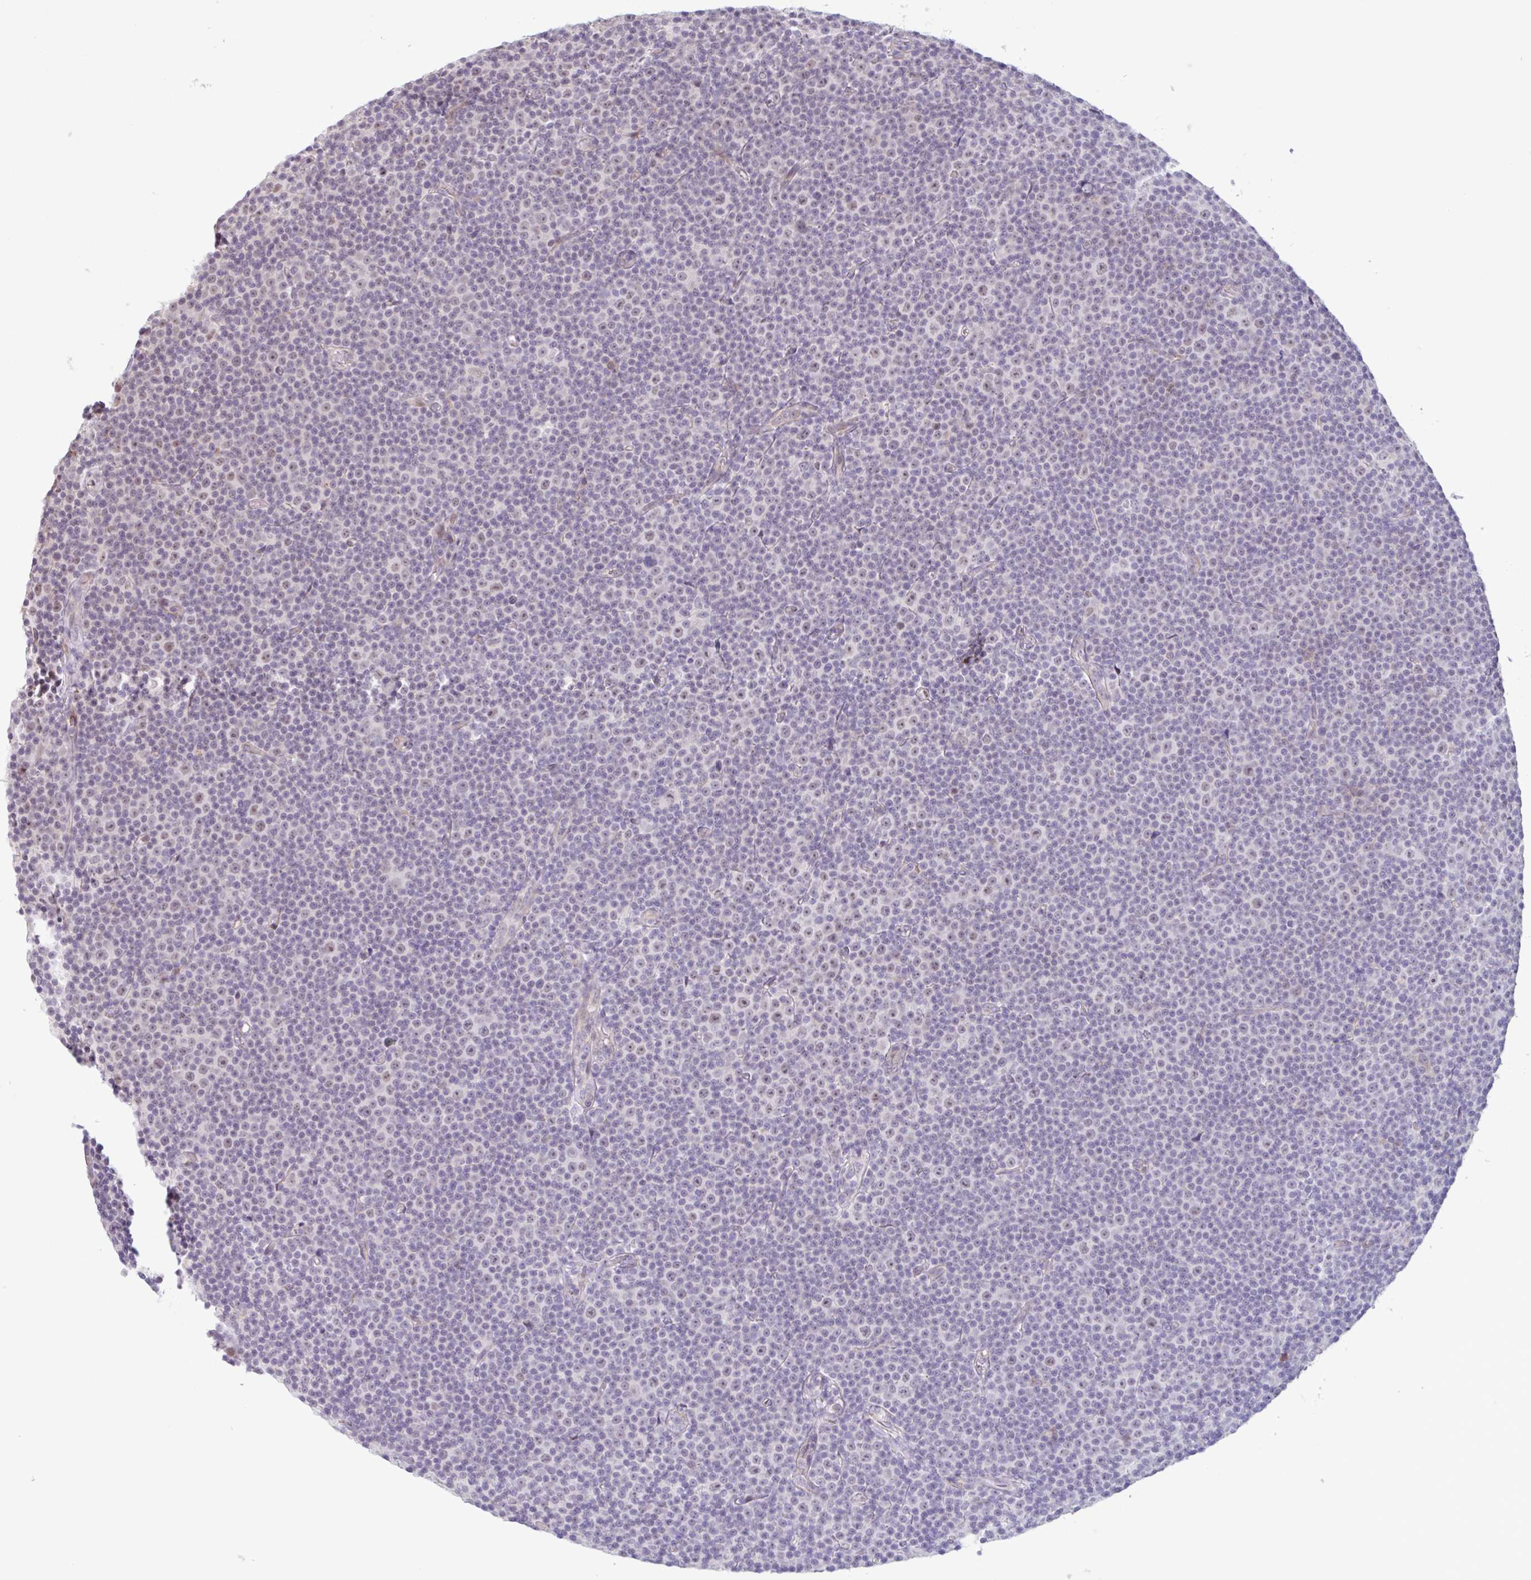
{"staining": {"intensity": "weak", "quantity": "25%-75%", "location": "nuclear"}, "tissue": "lymphoma", "cell_type": "Tumor cells", "image_type": "cancer", "snomed": [{"axis": "morphology", "description": "Malignant lymphoma, non-Hodgkin's type, Low grade"}, {"axis": "topography", "description": "Lymph node"}], "caption": "A histopathology image of lymphoma stained for a protein exhibits weak nuclear brown staining in tumor cells.", "gene": "TAF1D", "patient": {"sex": "female", "age": 67}}